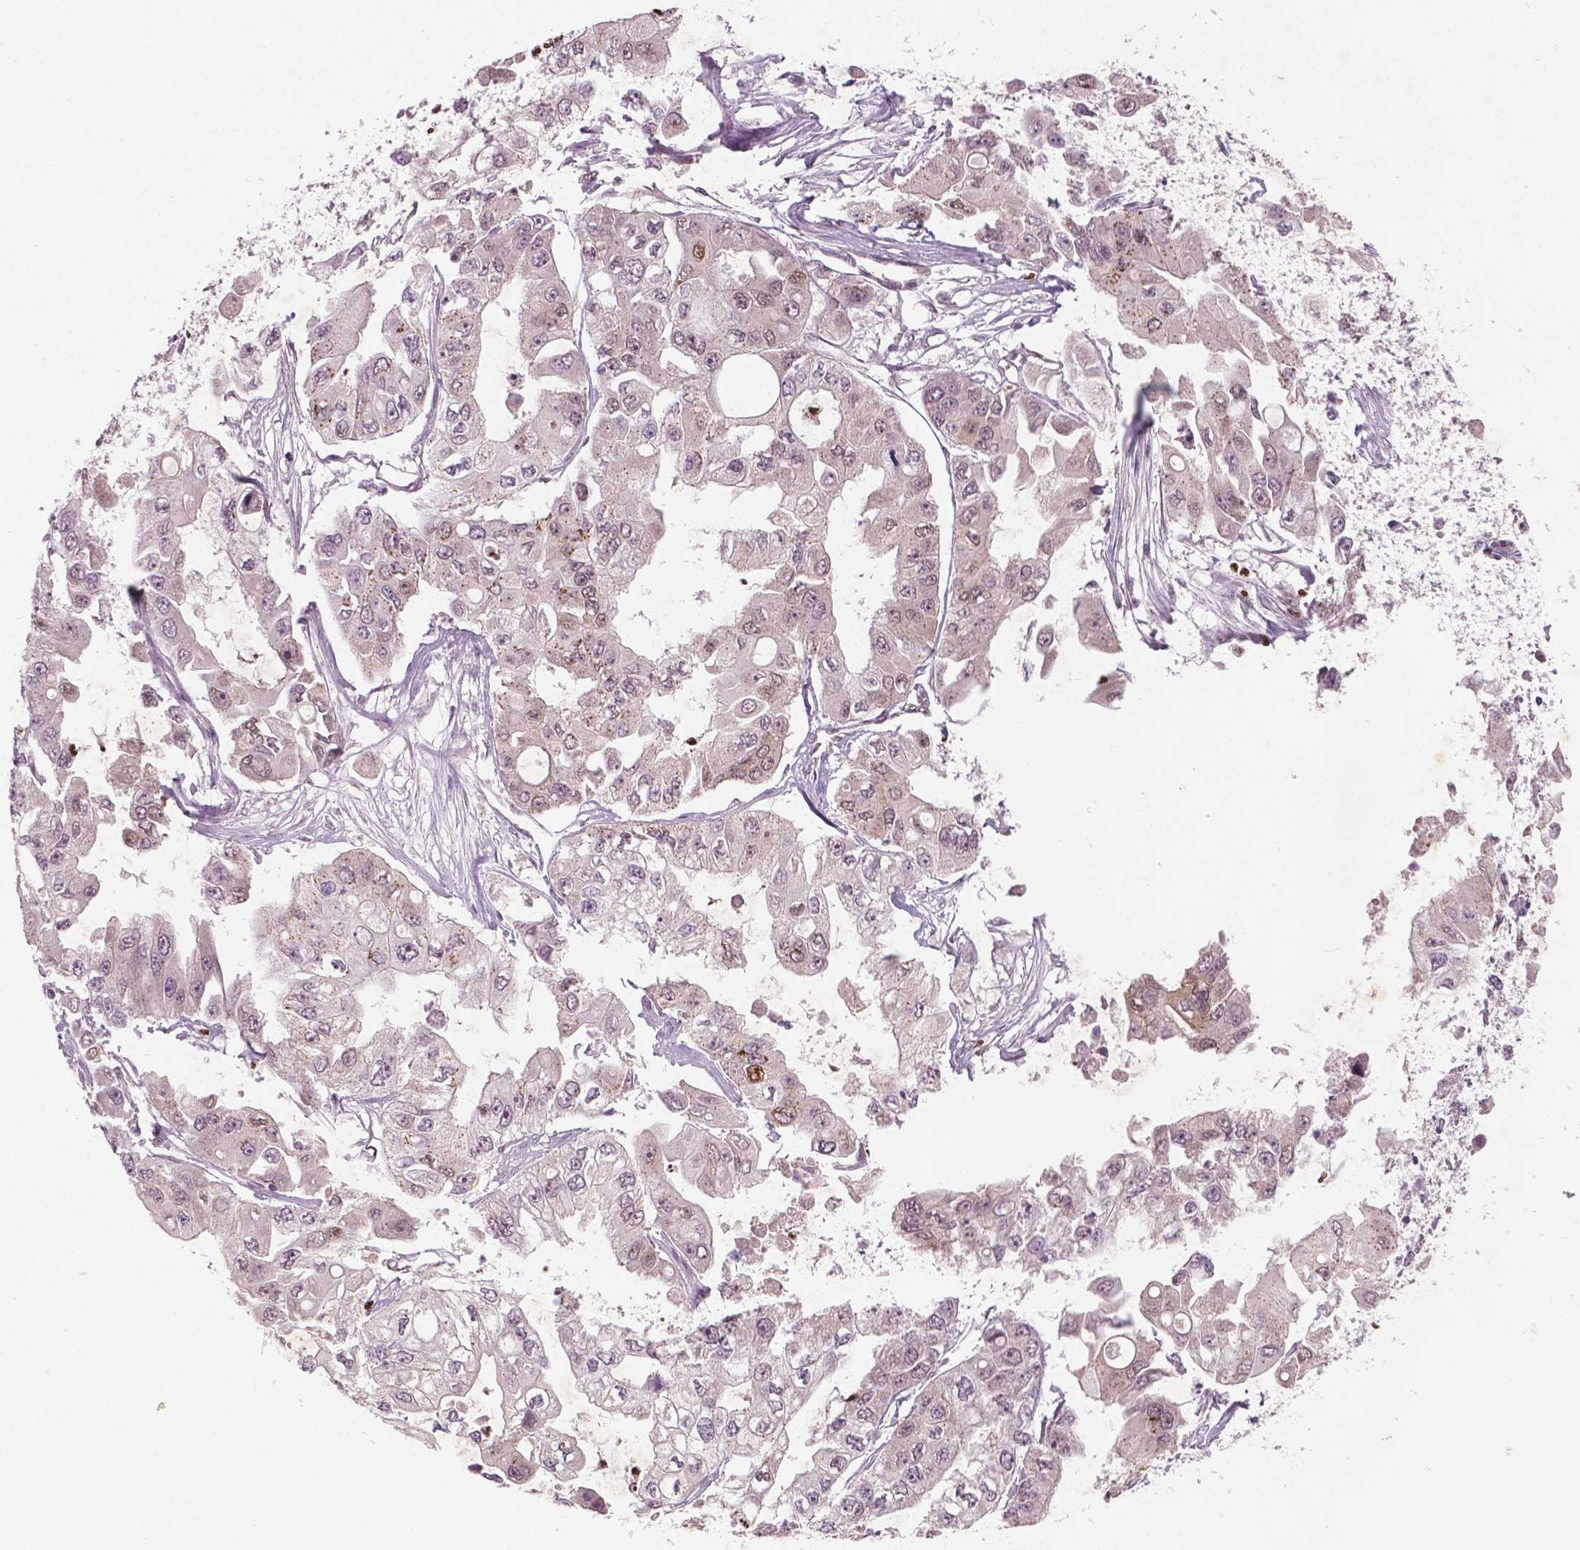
{"staining": {"intensity": "negative", "quantity": "none", "location": "none"}, "tissue": "ovarian cancer", "cell_type": "Tumor cells", "image_type": "cancer", "snomed": [{"axis": "morphology", "description": "Cystadenocarcinoma, serous, NOS"}, {"axis": "topography", "description": "Ovary"}], "caption": "Image shows no significant protein expression in tumor cells of serous cystadenocarcinoma (ovarian).", "gene": "NFAT5", "patient": {"sex": "female", "age": 56}}